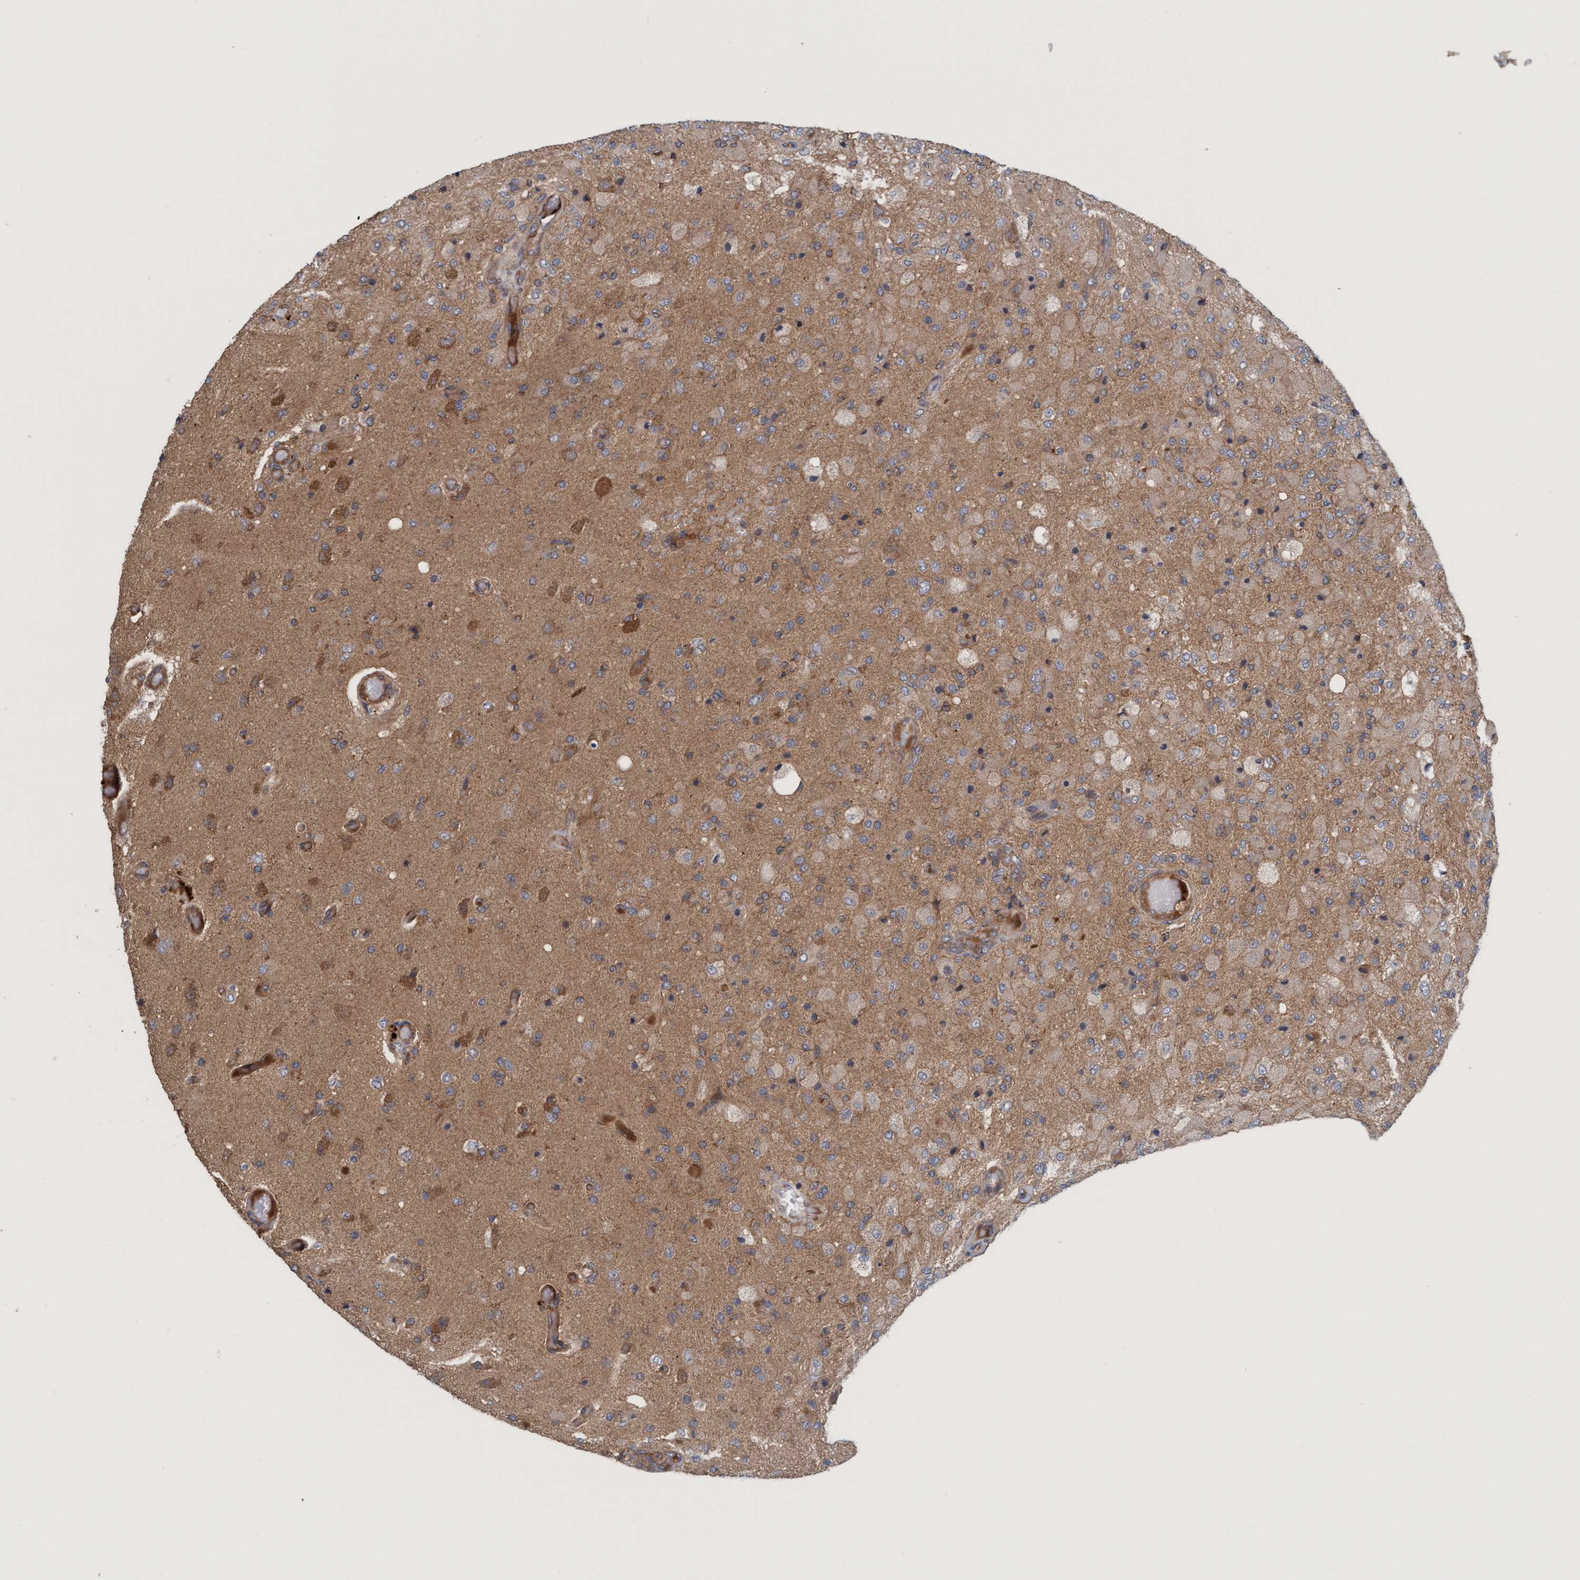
{"staining": {"intensity": "moderate", "quantity": ">75%", "location": "cytoplasmic/membranous"}, "tissue": "glioma", "cell_type": "Tumor cells", "image_type": "cancer", "snomed": [{"axis": "morphology", "description": "Normal tissue, NOS"}, {"axis": "morphology", "description": "Glioma, malignant, High grade"}, {"axis": "topography", "description": "Cerebral cortex"}], "caption": "This is an image of immunohistochemistry staining of glioma, which shows moderate positivity in the cytoplasmic/membranous of tumor cells.", "gene": "SPECC1", "patient": {"sex": "male", "age": 77}}